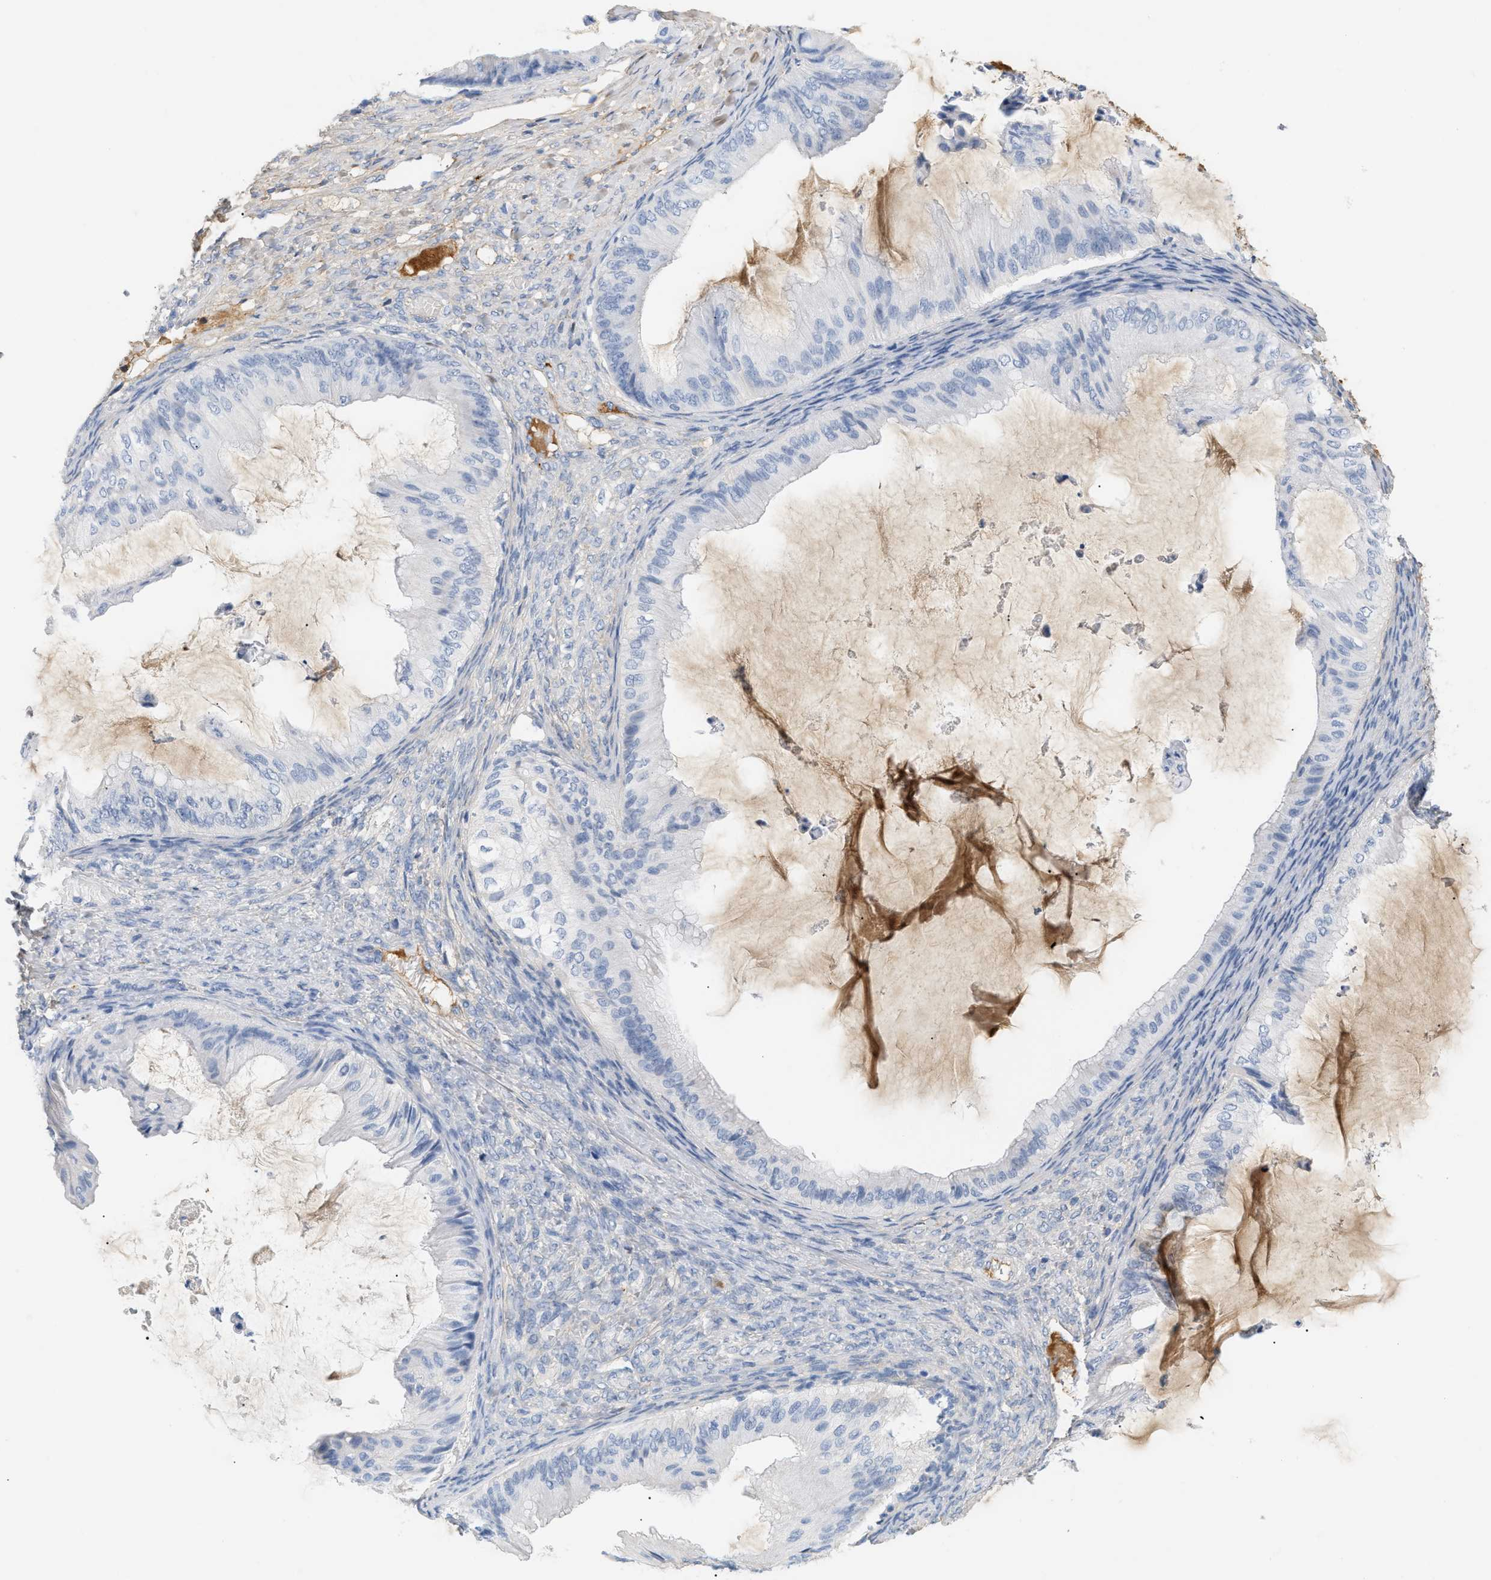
{"staining": {"intensity": "negative", "quantity": "none", "location": "none"}, "tissue": "ovarian cancer", "cell_type": "Tumor cells", "image_type": "cancer", "snomed": [{"axis": "morphology", "description": "Cystadenocarcinoma, mucinous, NOS"}, {"axis": "topography", "description": "Ovary"}], "caption": "The immunohistochemistry micrograph has no significant positivity in tumor cells of ovarian cancer tissue. Brightfield microscopy of IHC stained with DAB (brown) and hematoxylin (blue), captured at high magnification.", "gene": "CFH", "patient": {"sex": "female", "age": 61}}